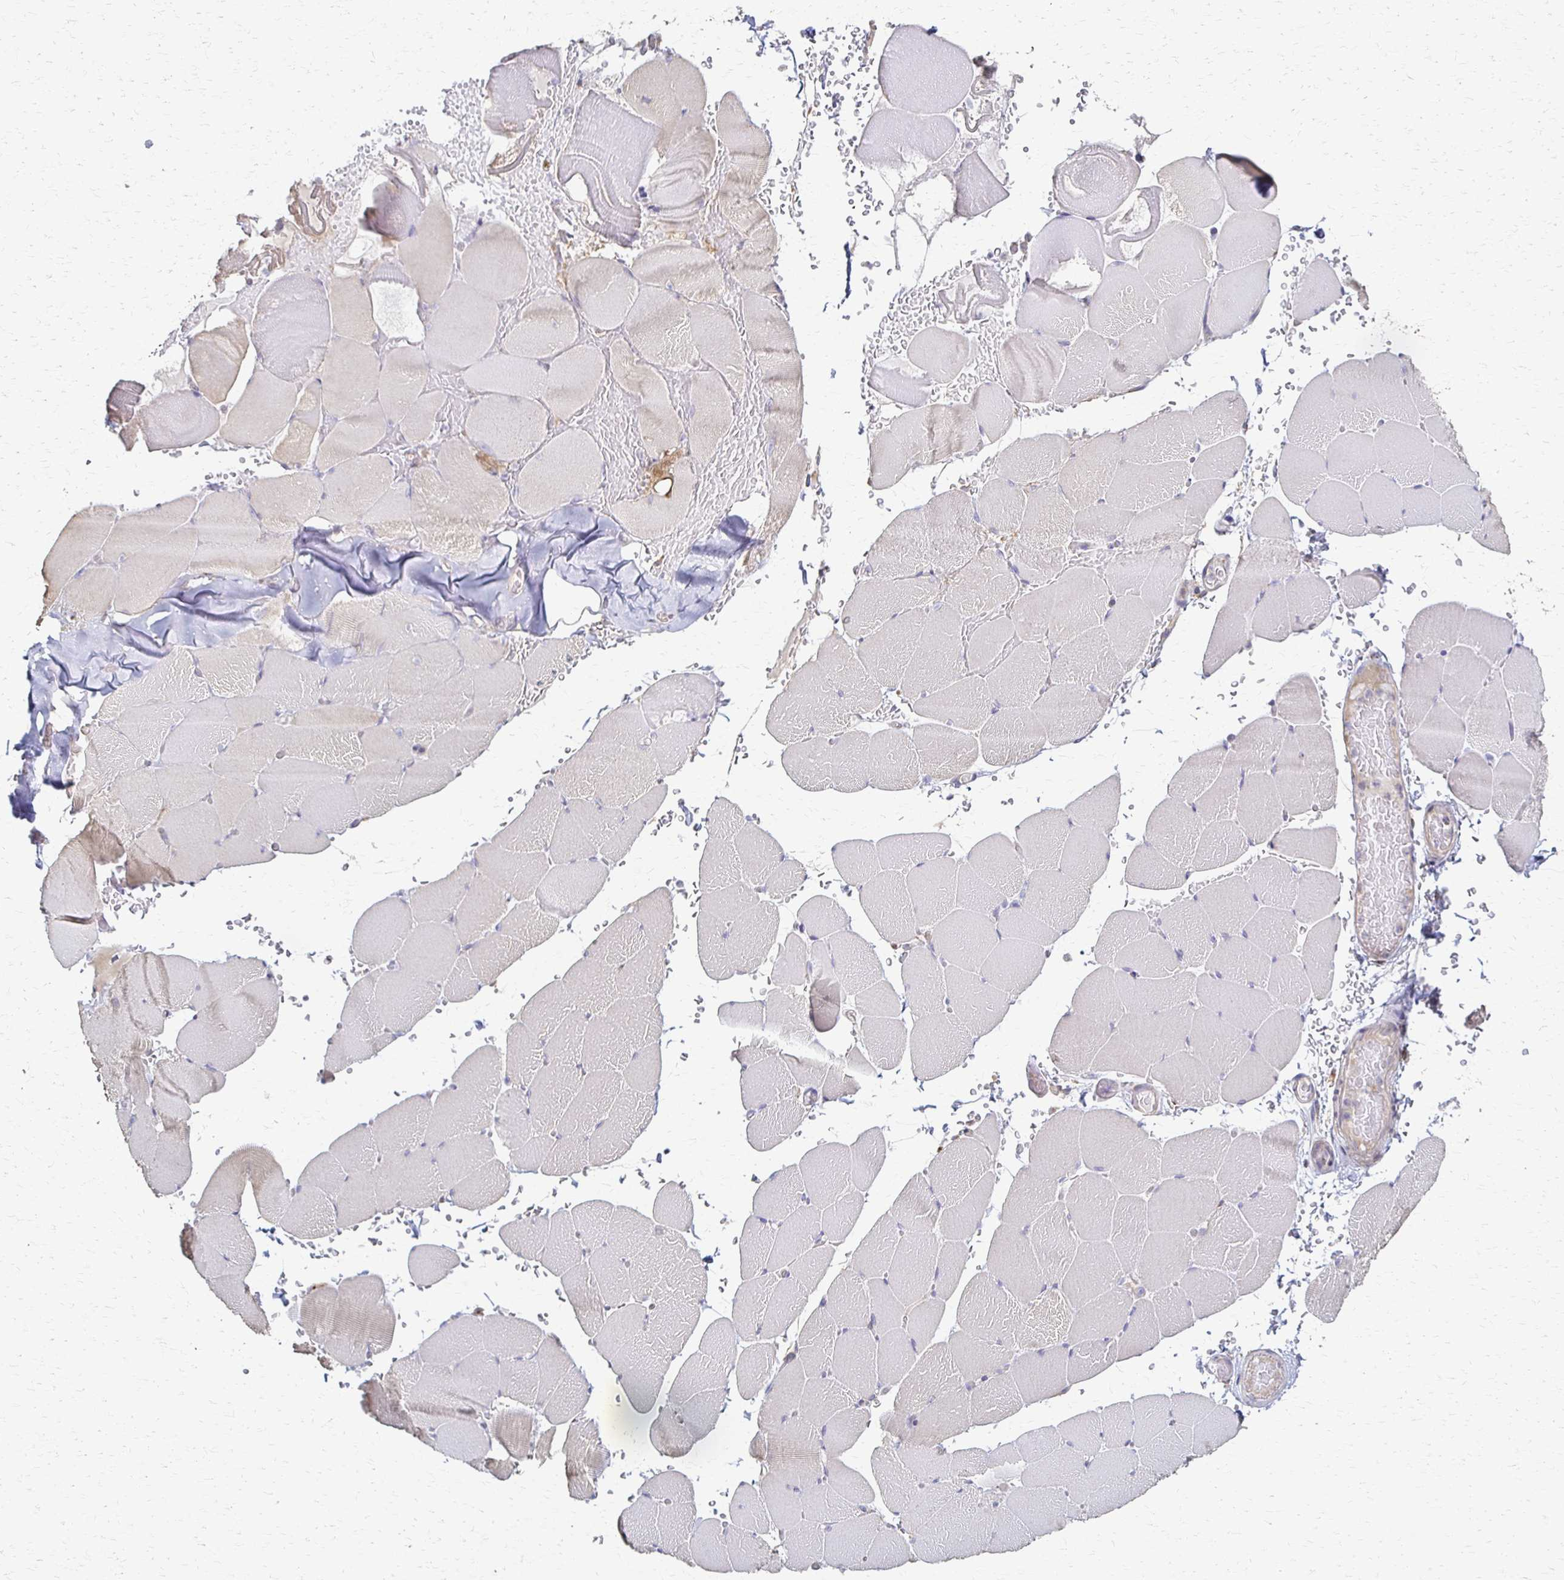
{"staining": {"intensity": "negative", "quantity": "none", "location": "none"}, "tissue": "skeletal muscle", "cell_type": "Myocytes", "image_type": "normal", "snomed": [{"axis": "morphology", "description": "Normal tissue, NOS"}, {"axis": "topography", "description": "Skeletal muscle"}], "caption": "This is an immunohistochemistry (IHC) histopathology image of unremarkable skeletal muscle. There is no positivity in myocytes.", "gene": "C1QTNF7", "patient": {"sex": "female", "age": 37}}